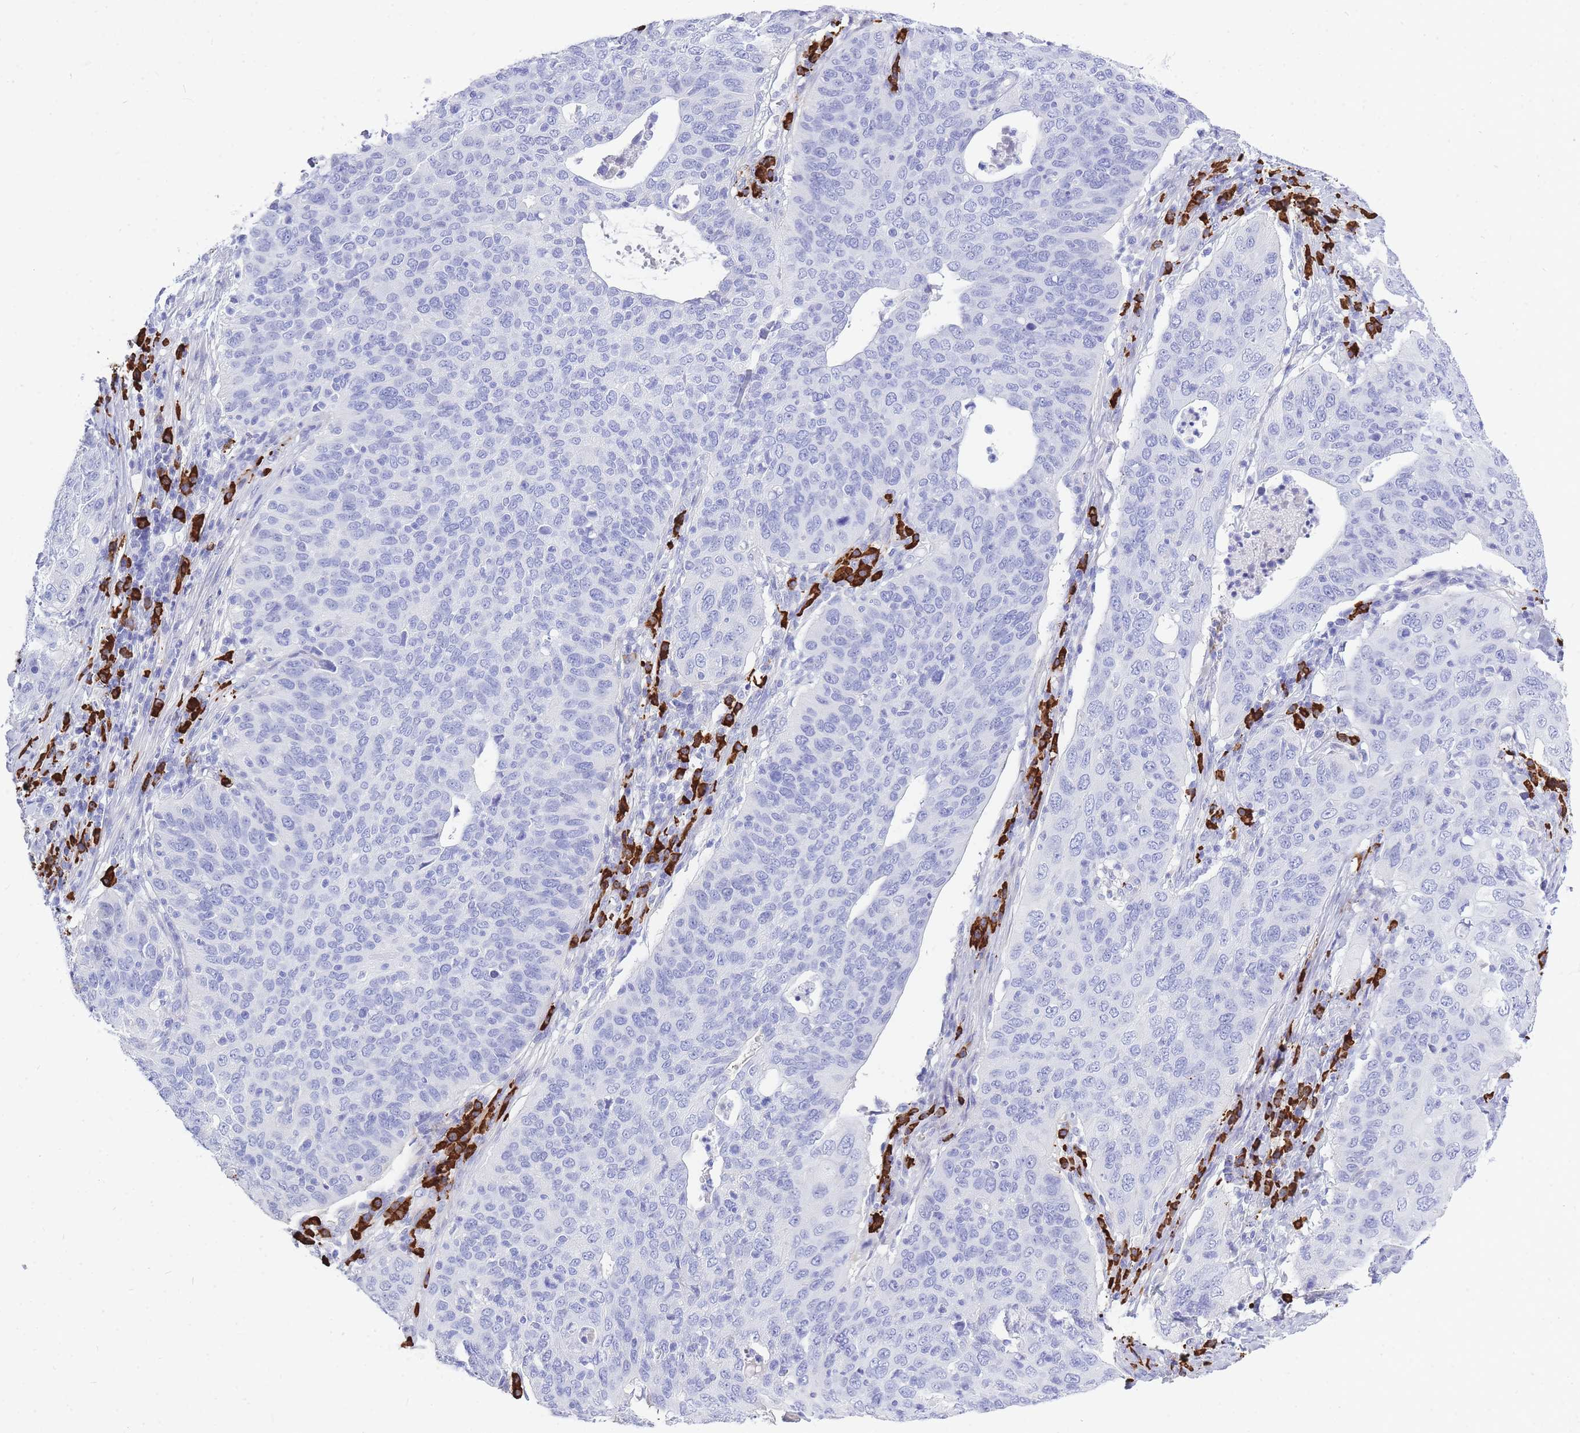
{"staining": {"intensity": "negative", "quantity": "none", "location": "none"}, "tissue": "cervical cancer", "cell_type": "Tumor cells", "image_type": "cancer", "snomed": [{"axis": "morphology", "description": "Squamous cell carcinoma, NOS"}, {"axis": "topography", "description": "Cervix"}], "caption": "Immunohistochemical staining of cervical cancer (squamous cell carcinoma) reveals no significant staining in tumor cells. Brightfield microscopy of immunohistochemistry (IHC) stained with DAB (brown) and hematoxylin (blue), captured at high magnification.", "gene": "ZFP62", "patient": {"sex": "female", "age": 36}}